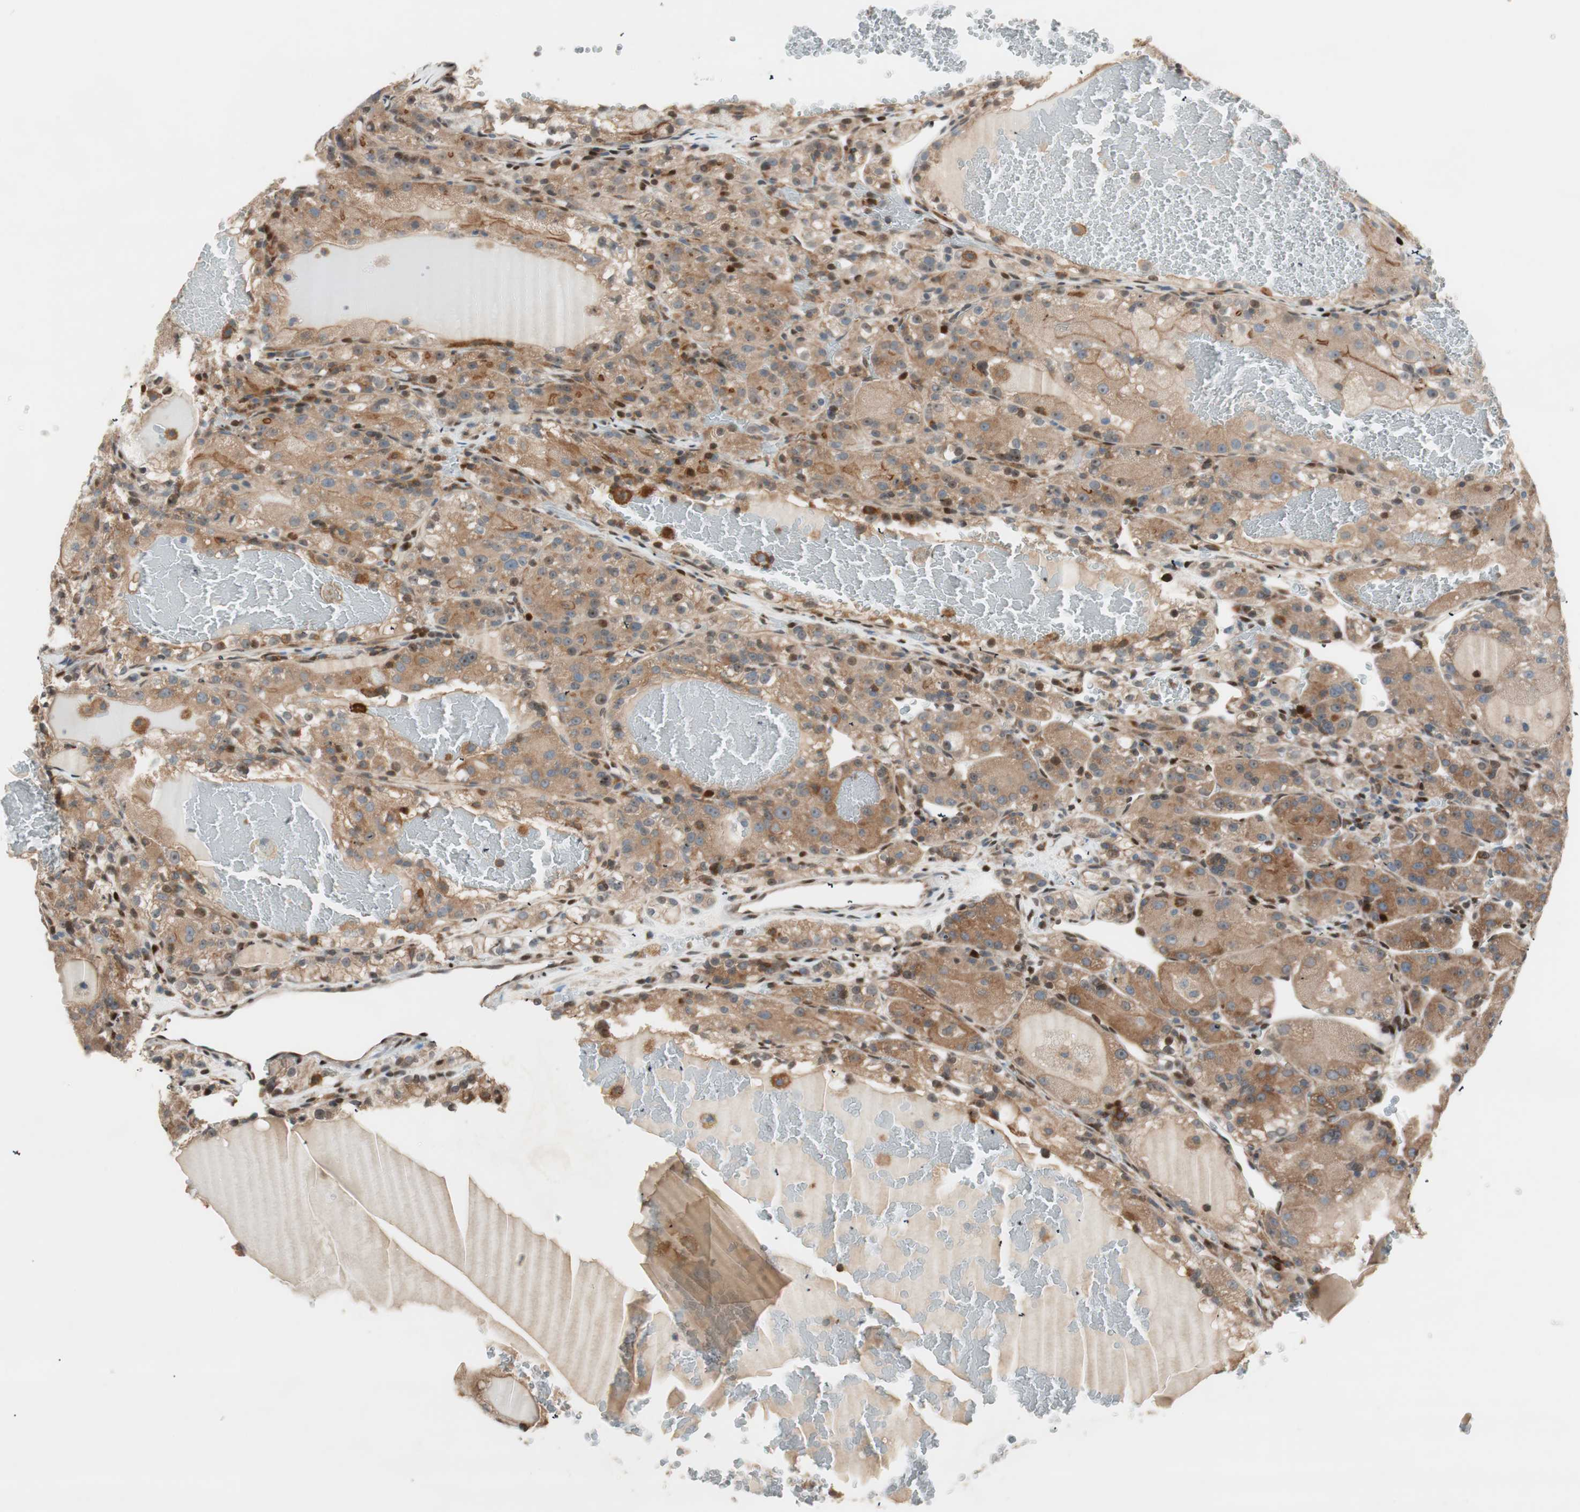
{"staining": {"intensity": "moderate", "quantity": ">75%", "location": "cytoplasmic/membranous"}, "tissue": "renal cancer", "cell_type": "Tumor cells", "image_type": "cancer", "snomed": [{"axis": "morphology", "description": "Normal tissue, NOS"}, {"axis": "morphology", "description": "Adenocarcinoma, NOS"}, {"axis": "topography", "description": "Kidney"}], "caption": "The histopathology image reveals immunohistochemical staining of renal adenocarcinoma. There is moderate cytoplasmic/membranous staining is seen in approximately >75% of tumor cells. (Stains: DAB (3,3'-diaminobenzidine) in brown, nuclei in blue, Microscopy: brightfield microscopy at high magnification).", "gene": "BIN1", "patient": {"sex": "male", "age": 61}}